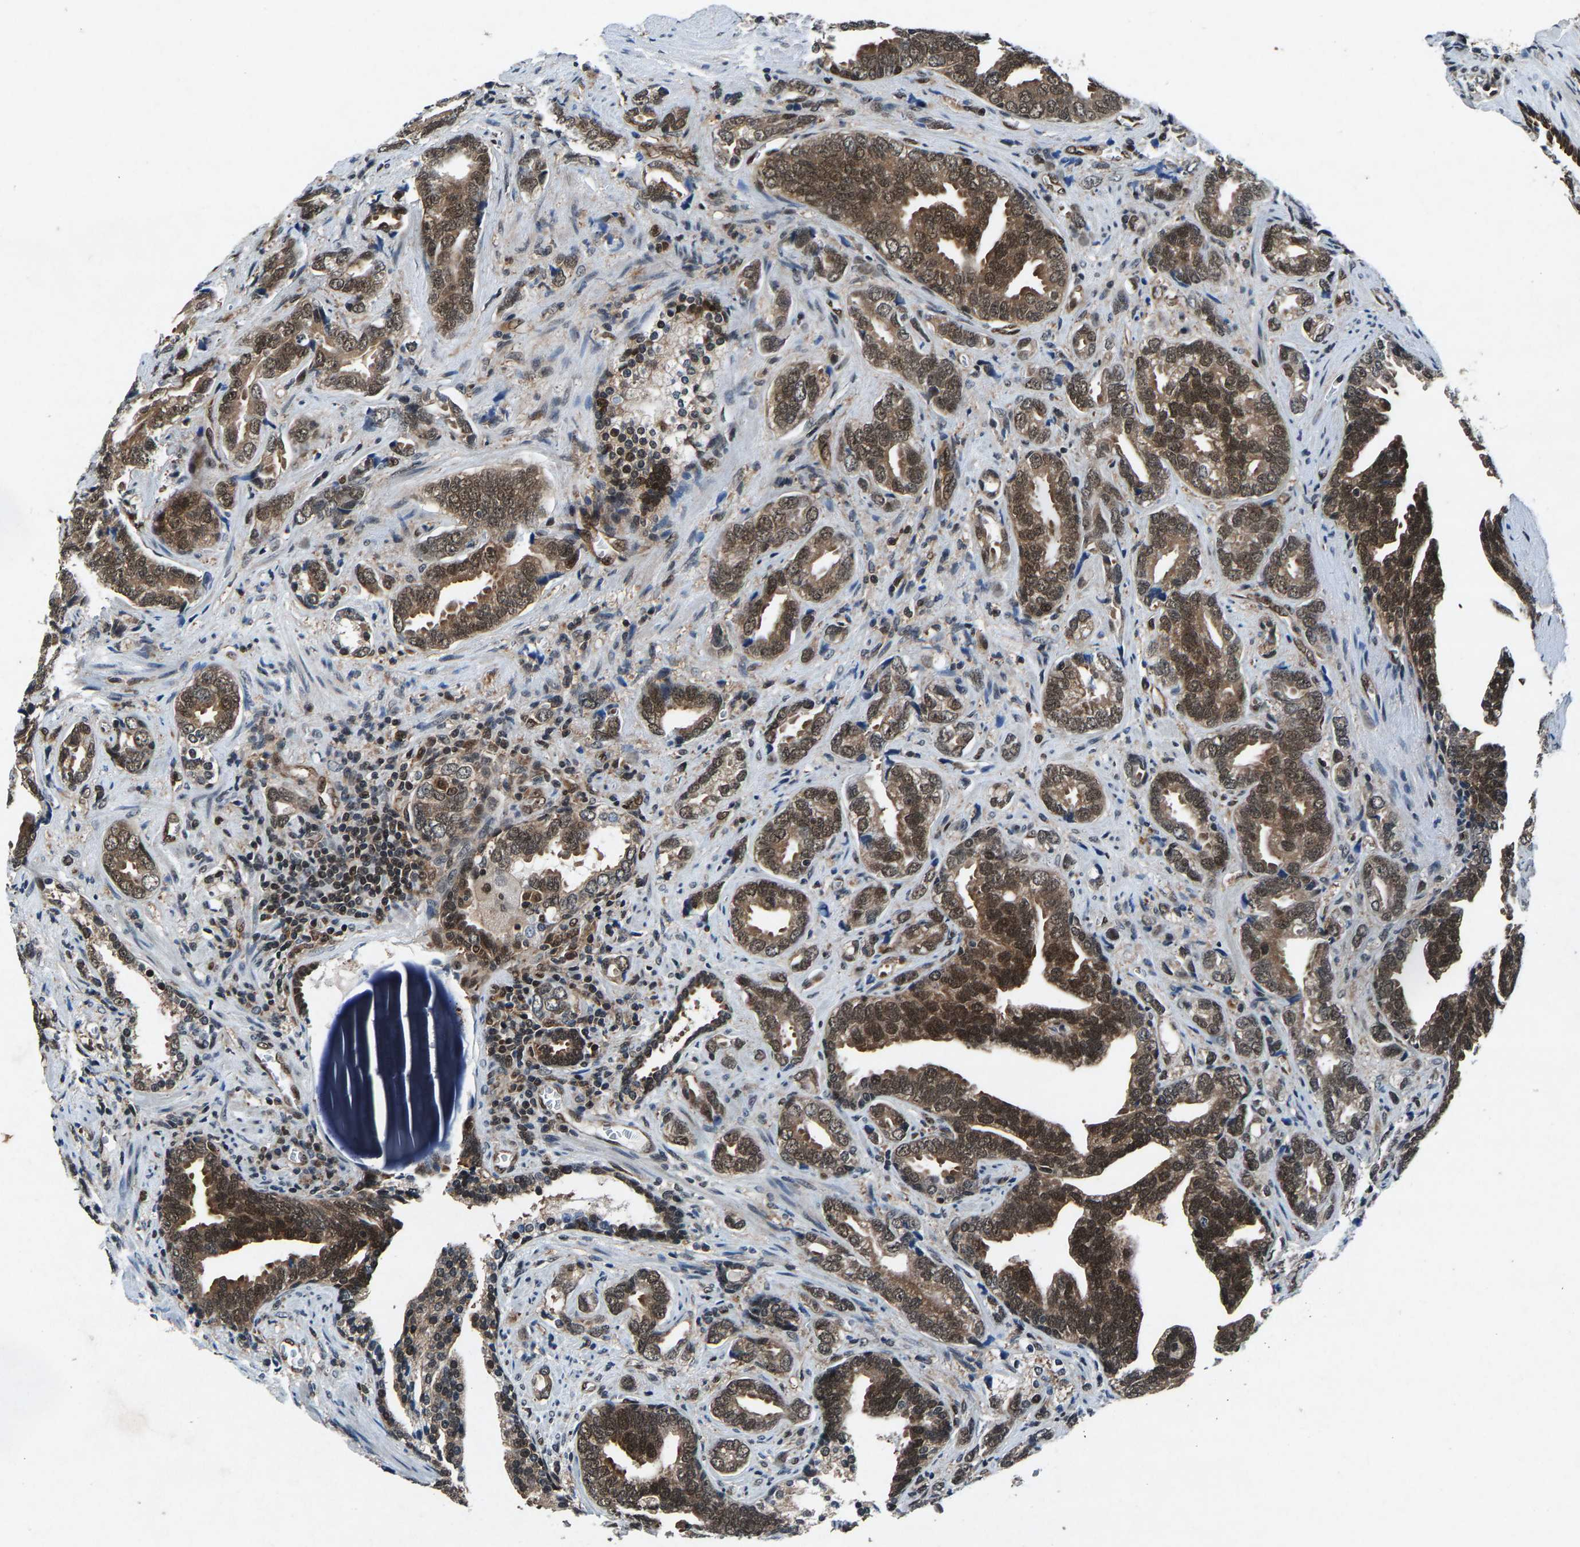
{"staining": {"intensity": "moderate", "quantity": ">75%", "location": "cytoplasmic/membranous,nuclear"}, "tissue": "prostate cancer", "cell_type": "Tumor cells", "image_type": "cancer", "snomed": [{"axis": "morphology", "description": "Adenocarcinoma, Medium grade"}, {"axis": "topography", "description": "Prostate"}], "caption": "Immunohistochemical staining of prostate cancer (adenocarcinoma (medium-grade)) displays medium levels of moderate cytoplasmic/membranous and nuclear protein expression in approximately >75% of tumor cells. The protein of interest is stained brown, and the nuclei are stained in blue (DAB IHC with brightfield microscopy, high magnification).", "gene": "ATXN3", "patient": {"sex": "male", "age": 67}}